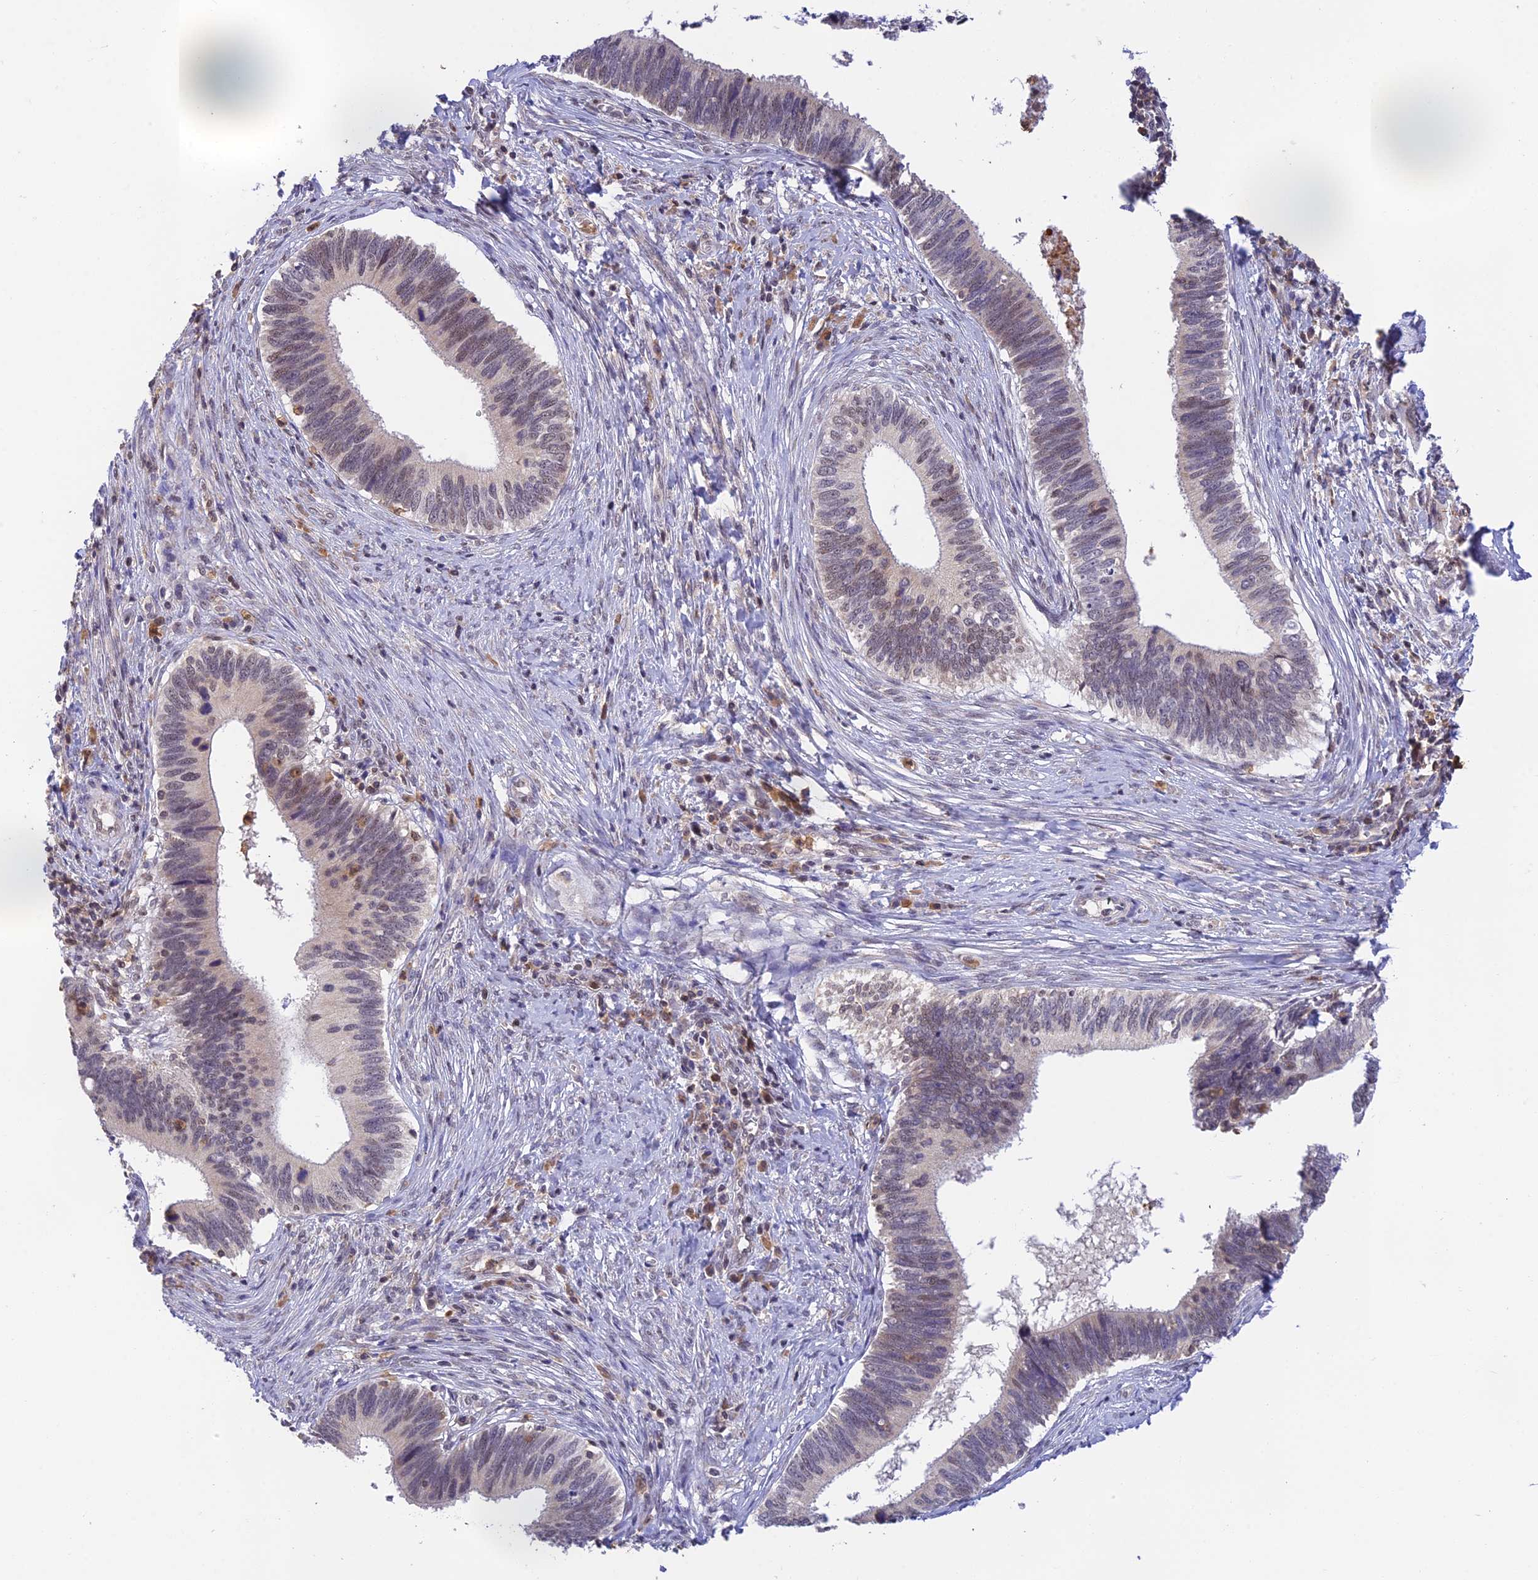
{"staining": {"intensity": "weak", "quantity": "<25%", "location": "nuclear"}, "tissue": "cervical cancer", "cell_type": "Tumor cells", "image_type": "cancer", "snomed": [{"axis": "morphology", "description": "Adenocarcinoma, NOS"}, {"axis": "topography", "description": "Cervix"}], "caption": "Cervical adenocarcinoma was stained to show a protein in brown. There is no significant expression in tumor cells.", "gene": "PEX16", "patient": {"sex": "female", "age": 42}}